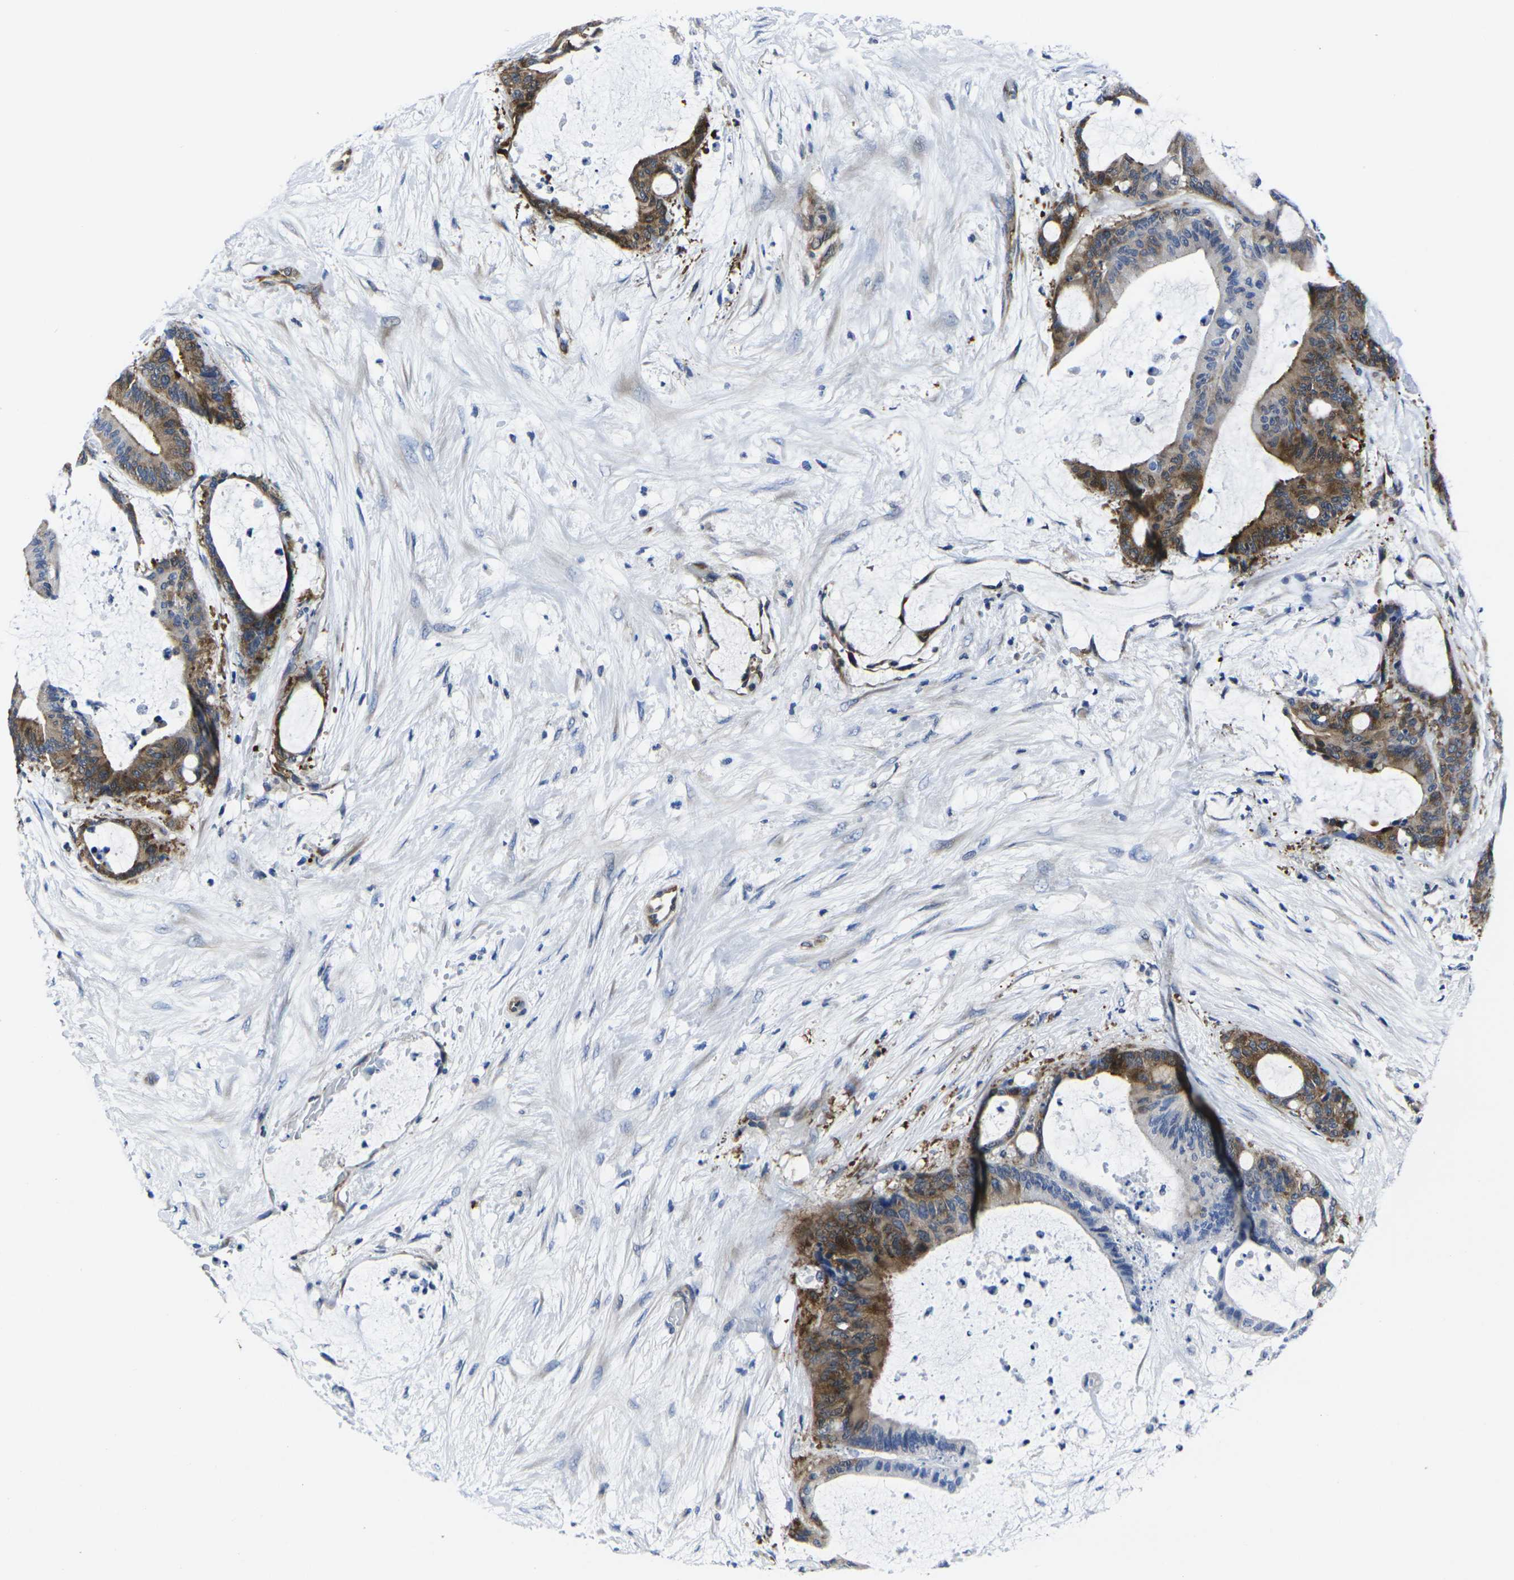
{"staining": {"intensity": "moderate", "quantity": ">75%", "location": "cytoplasmic/membranous"}, "tissue": "liver cancer", "cell_type": "Tumor cells", "image_type": "cancer", "snomed": [{"axis": "morphology", "description": "Cholangiocarcinoma"}, {"axis": "topography", "description": "Liver"}], "caption": "An IHC histopathology image of neoplastic tissue is shown. Protein staining in brown labels moderate cytoplasmic/membranous positivity in liver cancer (cholangiocarcinoma) within tumor cells. (Stains: DAB (3,3'-diaminobenzidine) in brown, nuclei in blue, Microscopy: brightfield microscopy at high magnification).", "gene": "EIF4A1", "patient": {"sex": "female", "age": 73}}